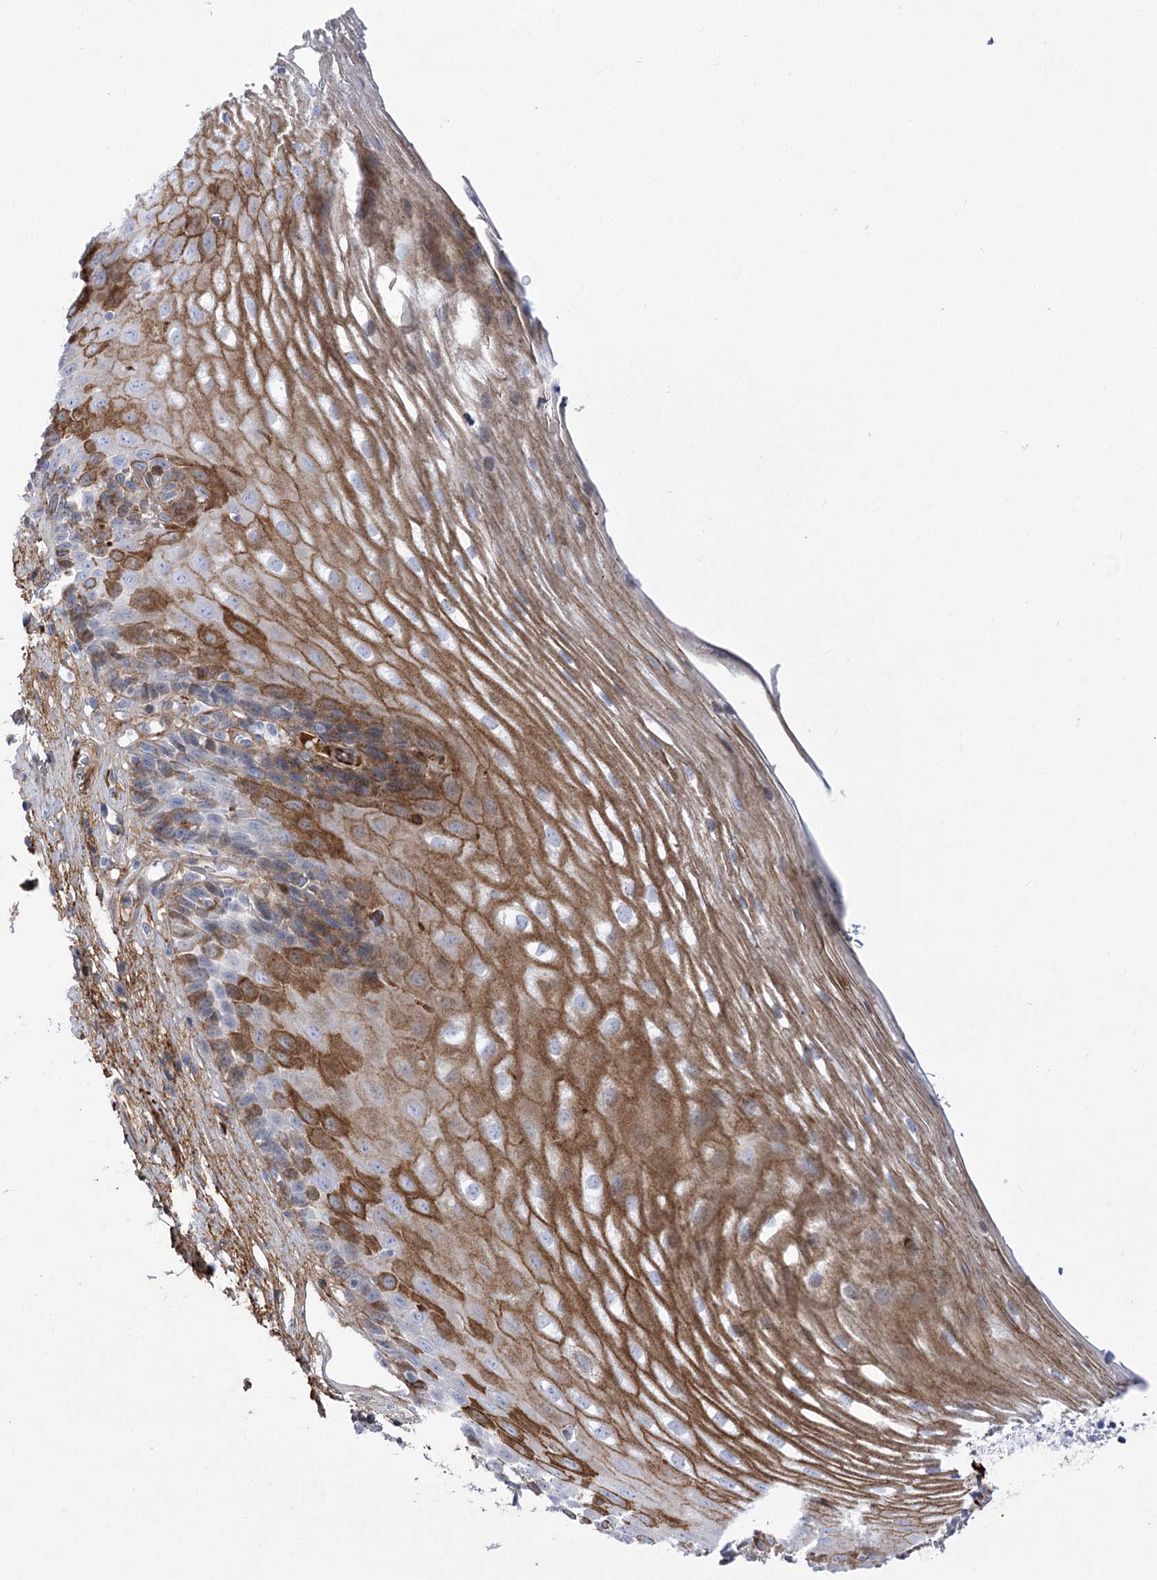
{"staining": {"intensity": "moderate", "quantity": "25%-75%", "location": "cytoplasmic/membranous"}, "tissue": "esophagus", "cell_type": "Squamous epithelial cells", "image_type": "normal", "snomed": [{"axis": "morphology", "description": "Normal tissue, NOS"}, {"axis": "topography", "description": "Esophagus"}], "caption": "IHC micrograph of unremarkable esophagus: esophagus stained using IHC demonstrates medium levels of moderate protein expression localized specifically in the cytoplasmic/membranous of squamous epithelial cells, appearing as a cytoplasmic/membranous brown color.", "gene": "ANKRD23", "patient": {"sex": "male", "age": 62}}